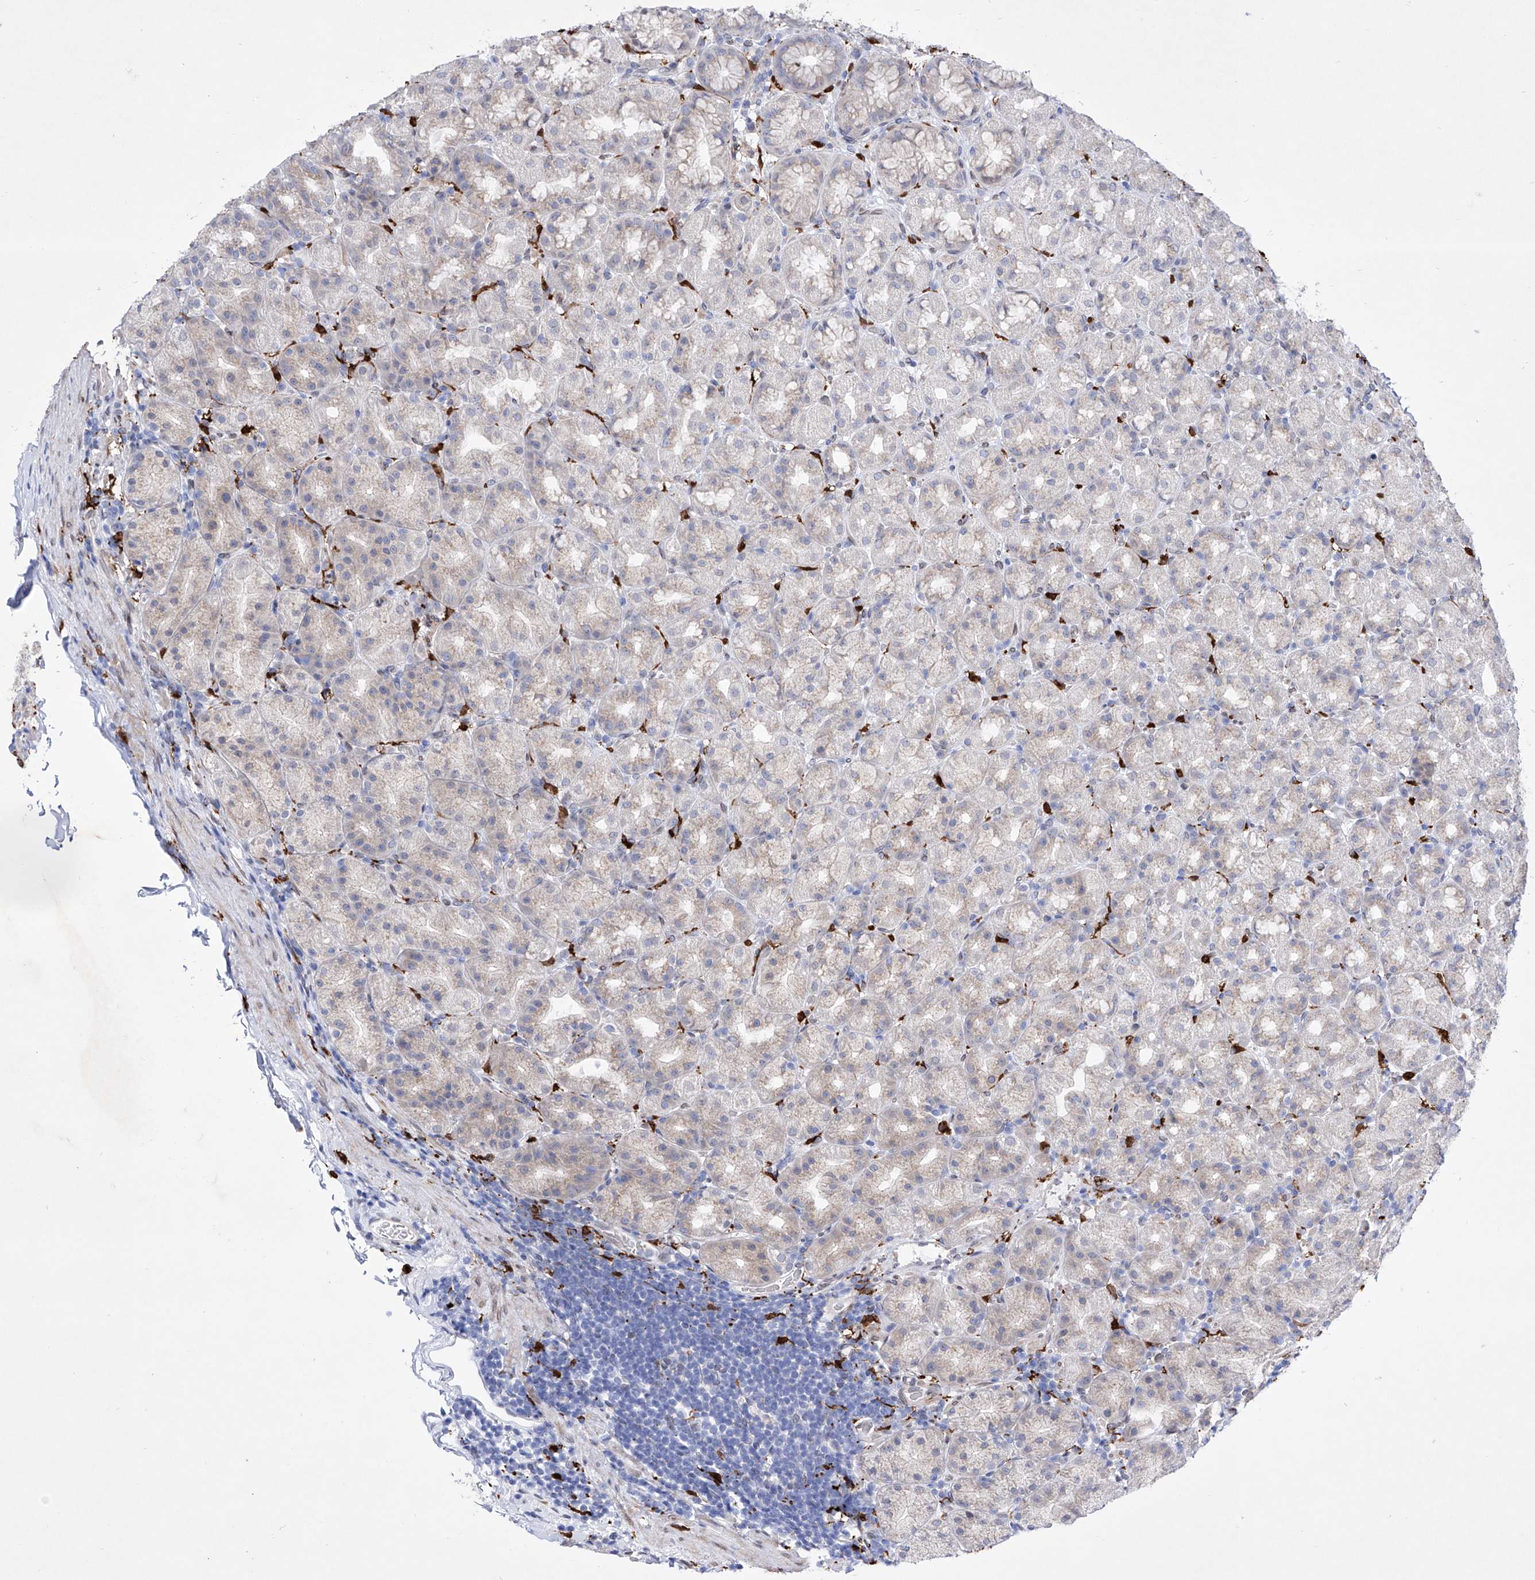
{"staining": {"intensity": "weak", "quantity": "25%-75%", "location": "cytoplasmic/membranous"}, "tissue": "stomach", "cell_type": "Glandular cells", "image_type": "normal", "snomed": [{"axis": "morphology", "description": "Normal tissue, NOS"}, {"axis": "topography", "description": "Stomach, upper"}], "caption": "Protein expression analysis of normal stomach demonstrates weak cytoplasmic/membranous positivity in about 25%-75% of glandular cells.", "gene": "LCLAT1", "patient": {"sex": "male", "age": 68}}